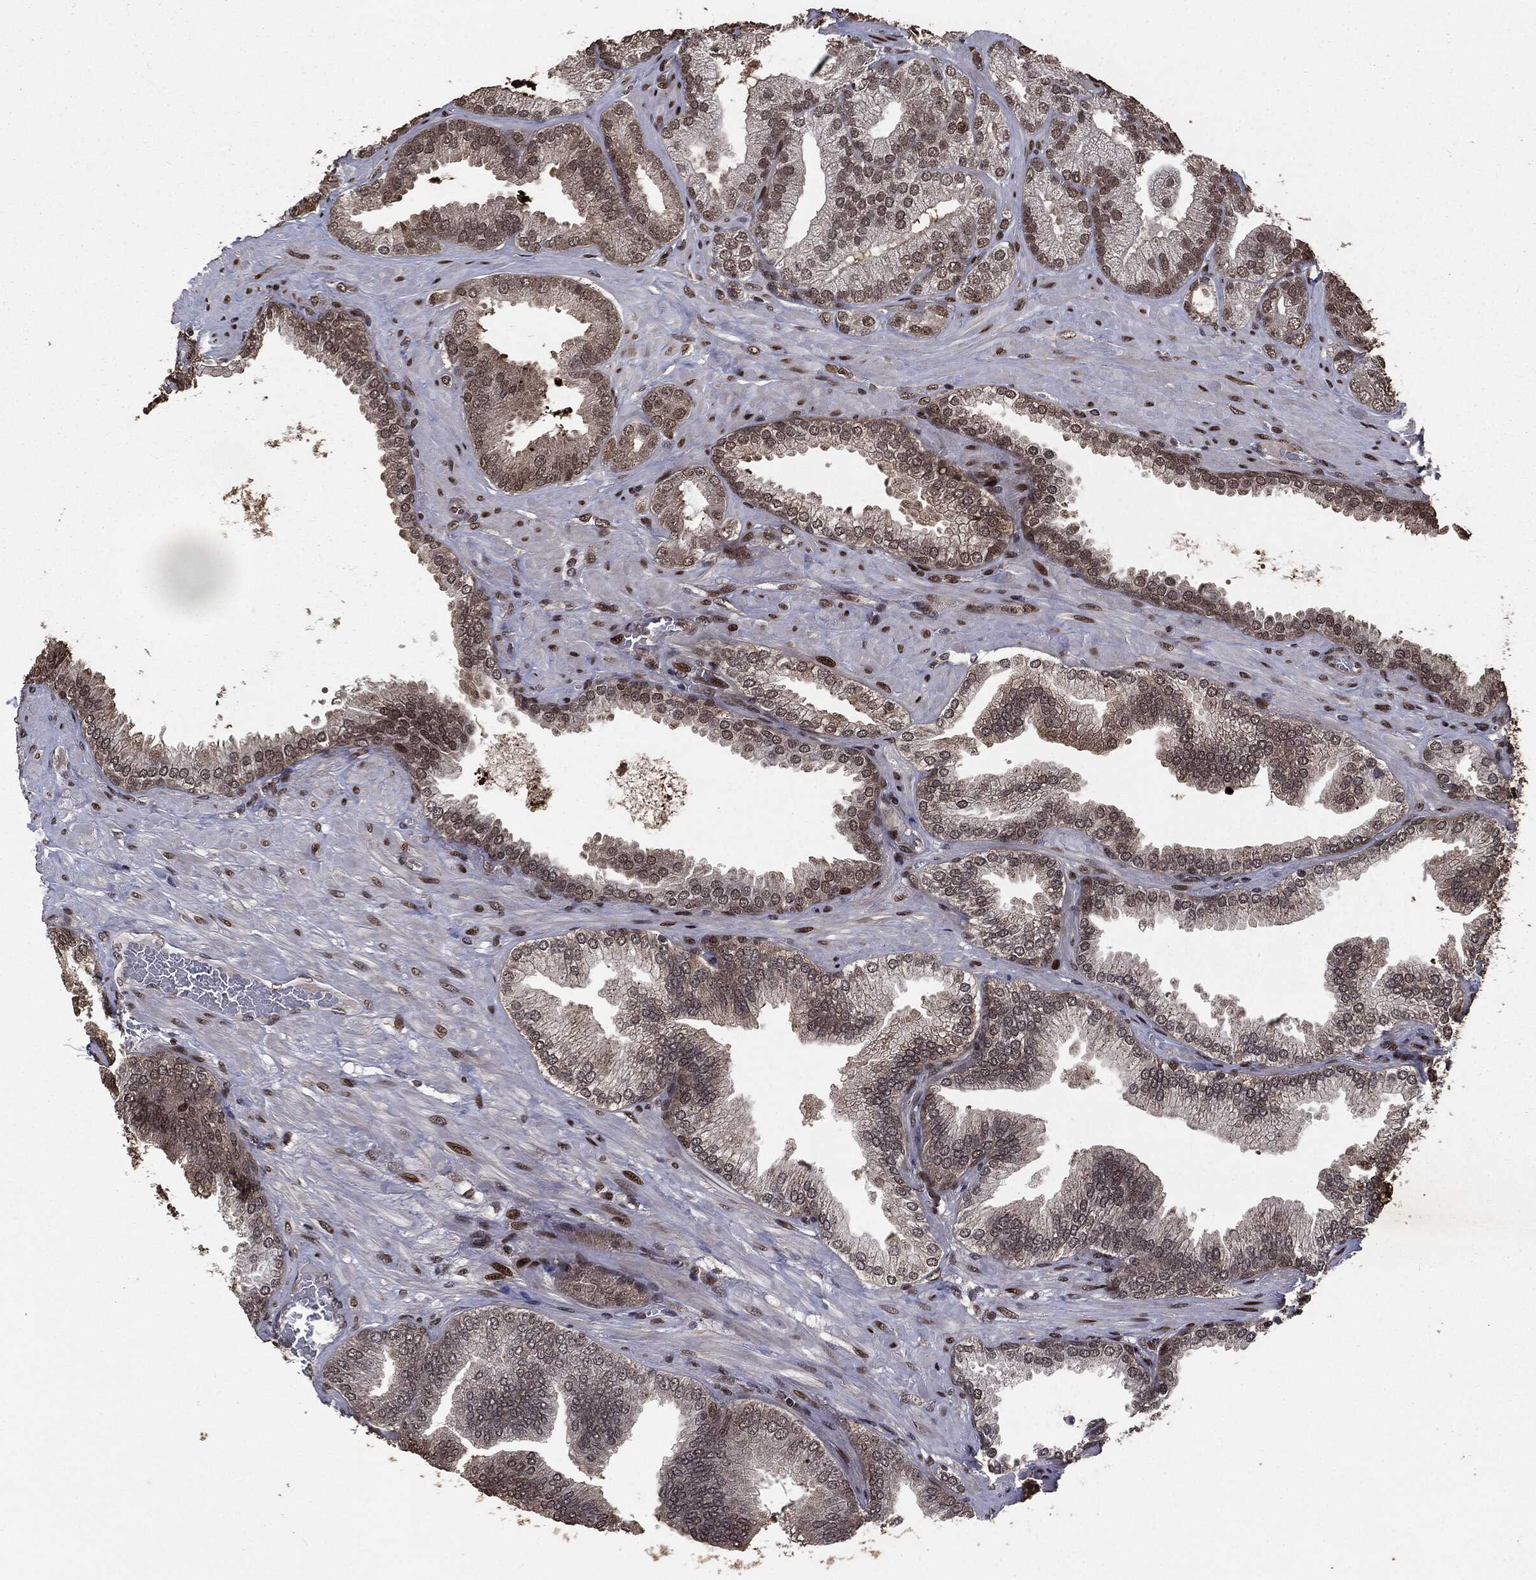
{"staining": {"intensity": "moderate", "quantity": ">75%", "location": "nuclear"}, "tissue": "prostate cancer", "cell_type": "Tumor cells", "image_type": "cancer", "snomed": [{"axis": "morphology", "description": "Adenocarcinoma, High grade"}, {"axis": "topography", "description": "Prostate"}], "caption": "Tumor cells exhibit moderate nuclear staining in about >75% of cells in adenocarcinoma (high-grade) (prostate). The staining is performed using DAB (3,3'-diaminobenzidine) brown chromogen to label protein expression. The nuclei are counter-stained blue using hematoxylin.", "gene": "DVL2", "patient": {"sex": "male", "age": 68}}